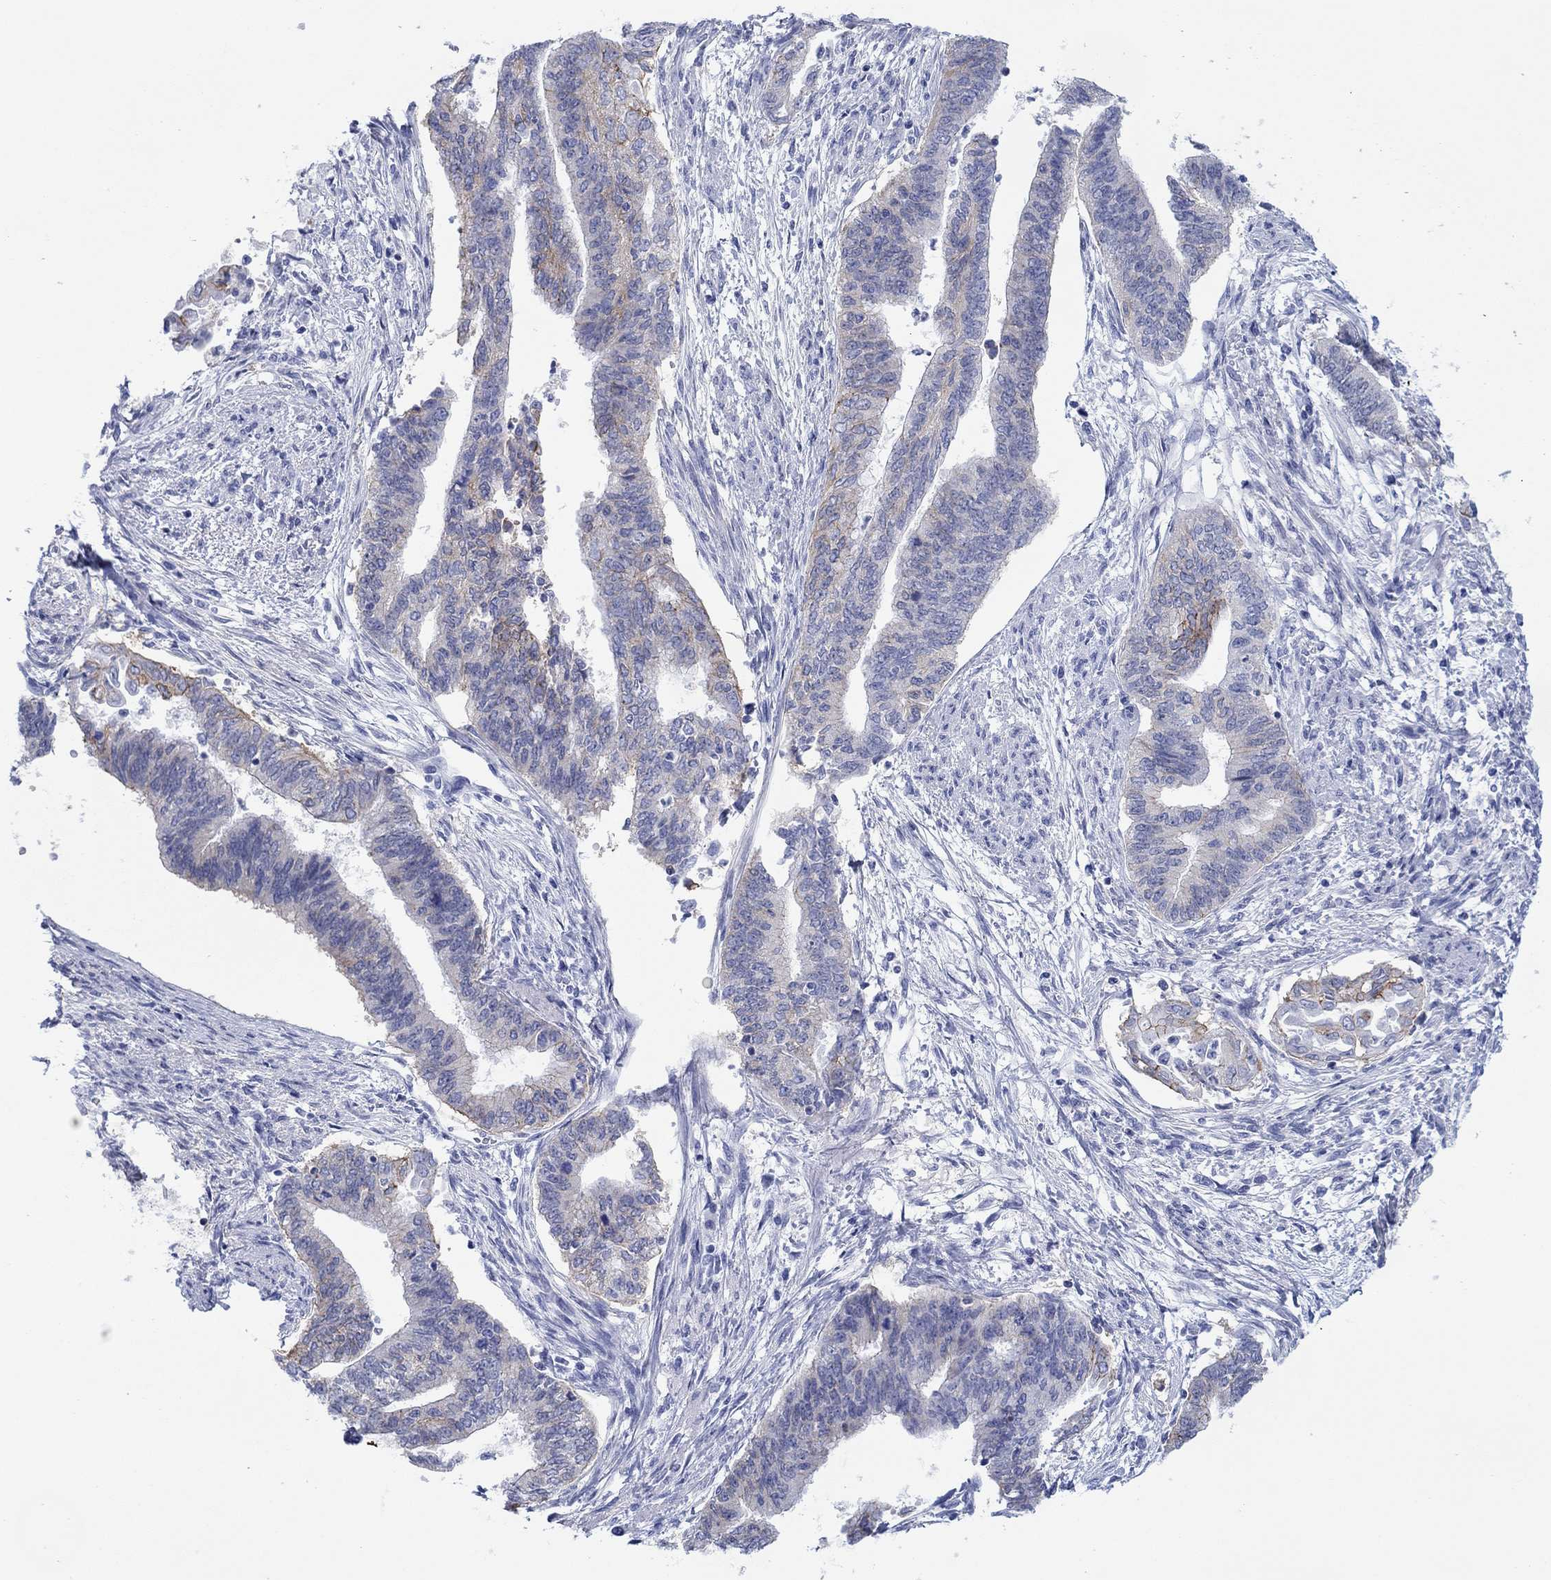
{"staining": {"intensity": "moderate", "quantity": "<25%", "location": "cytoplasmic/membranous"}, "tissue": "endometrial cancer", "cell_type": "Tumor cells", "image_type": "cancer", "snomed": [{"axis": "morphology", "description": "Adenocarcinoma, NOS"}, {"axis": "topography", "description": "Endometrium"}], "caption": "Immunohistochemistry (IHC) of adenocarcinoma (endometrial) demonstrates low levels of moderate cytoplasmic/membranous expression in about <25% of tumor cells.", "gene": "ATP1B1", "patient": {"sex": "female", "age": 65}}